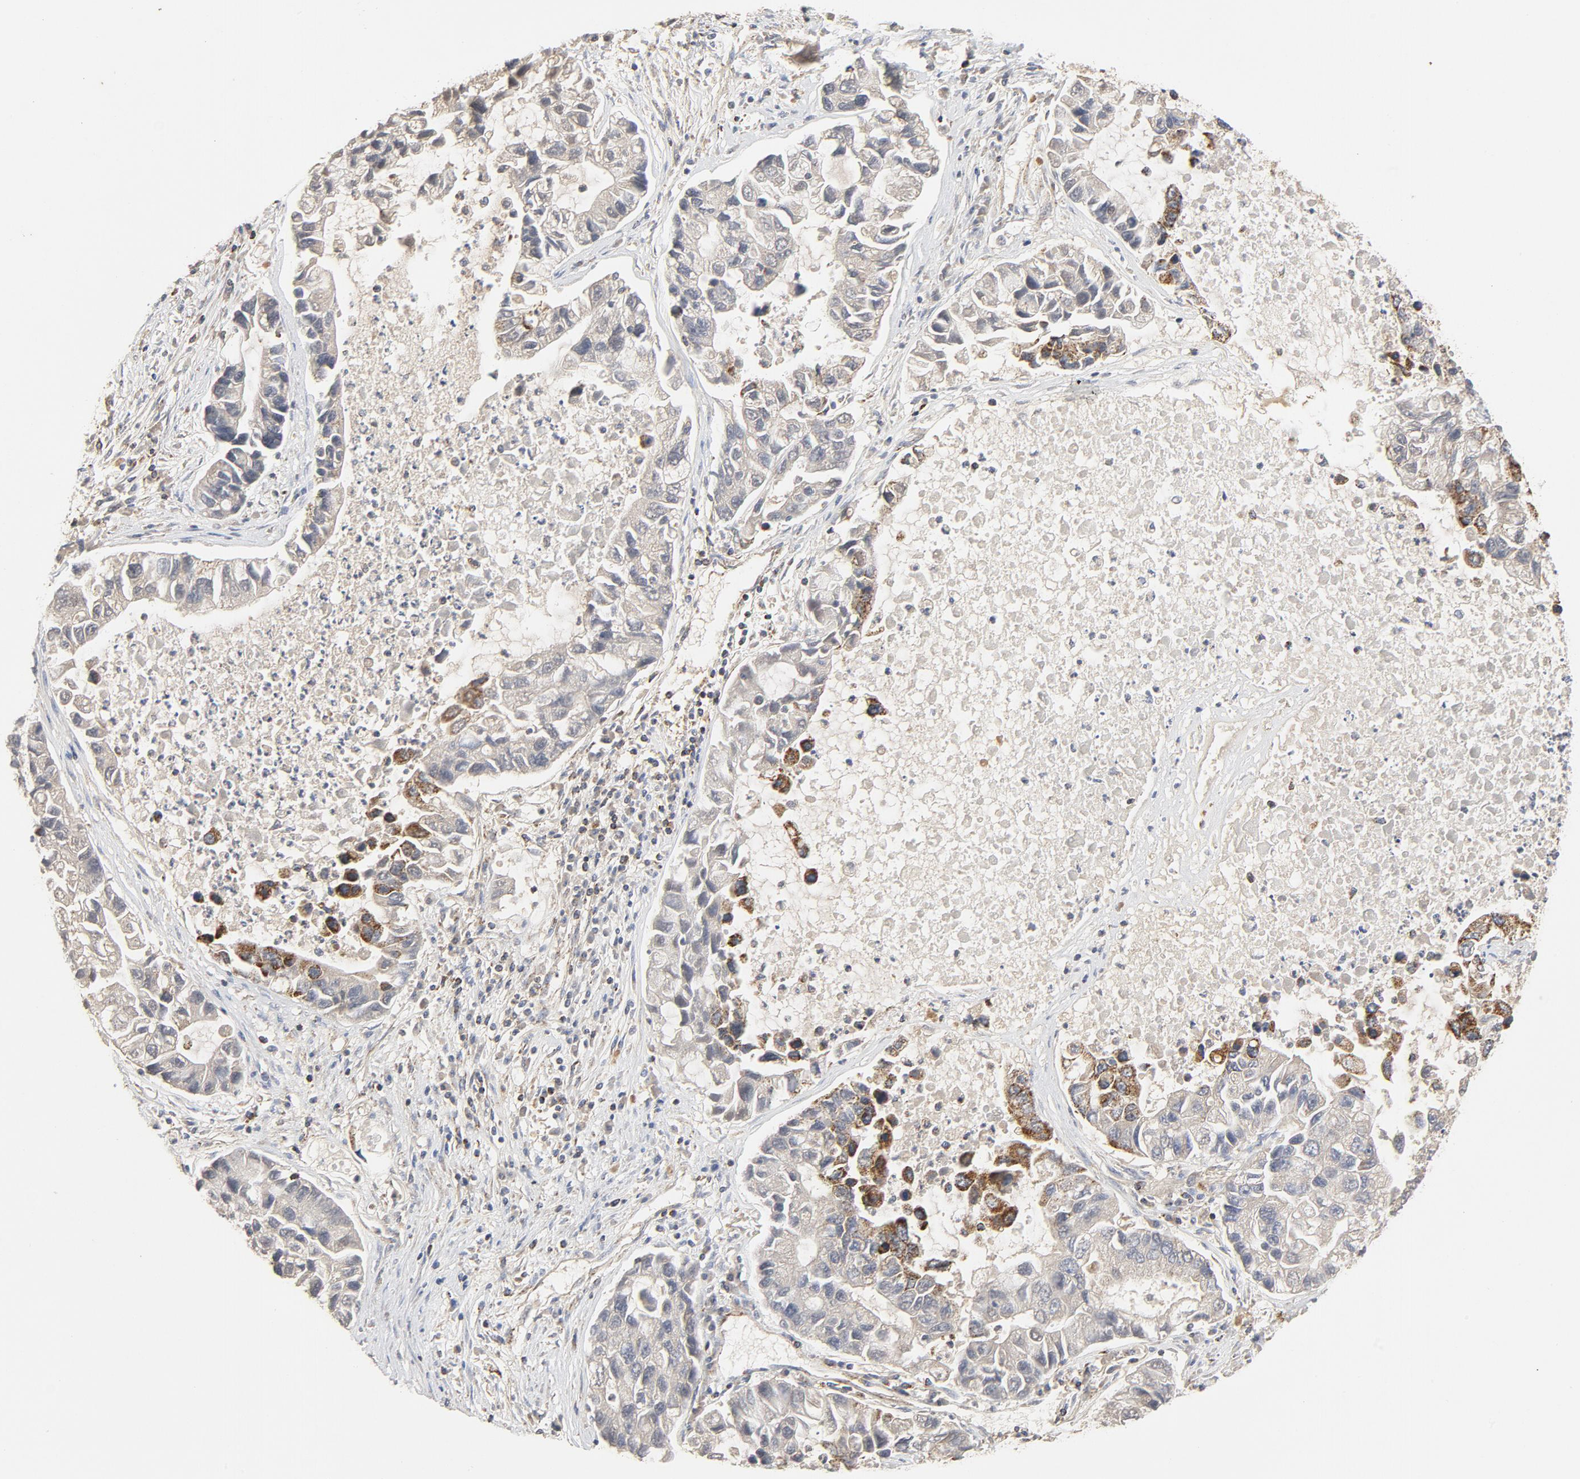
{"staining": {"intensity": "moderate", "quantity": "<25%", "location": "cytoplasmic/membranous"}, "tissue": "lung cancer", "cell_type": "Tumor cells", "image_type": "cancer", "snomed": [{"axis": "morphology", "description": "Adenocarcinoma, NOS"}, {"axis": "topography", "description": "Lung"}], "caption": "IHC of lung adenocarcinoma demonstrates low levels of moderate cytoplasmic/membranous expression in approximately <25% of tumor cells.", "gene": "PCNX4", "patient": {"sex": "female", "age": 51}}